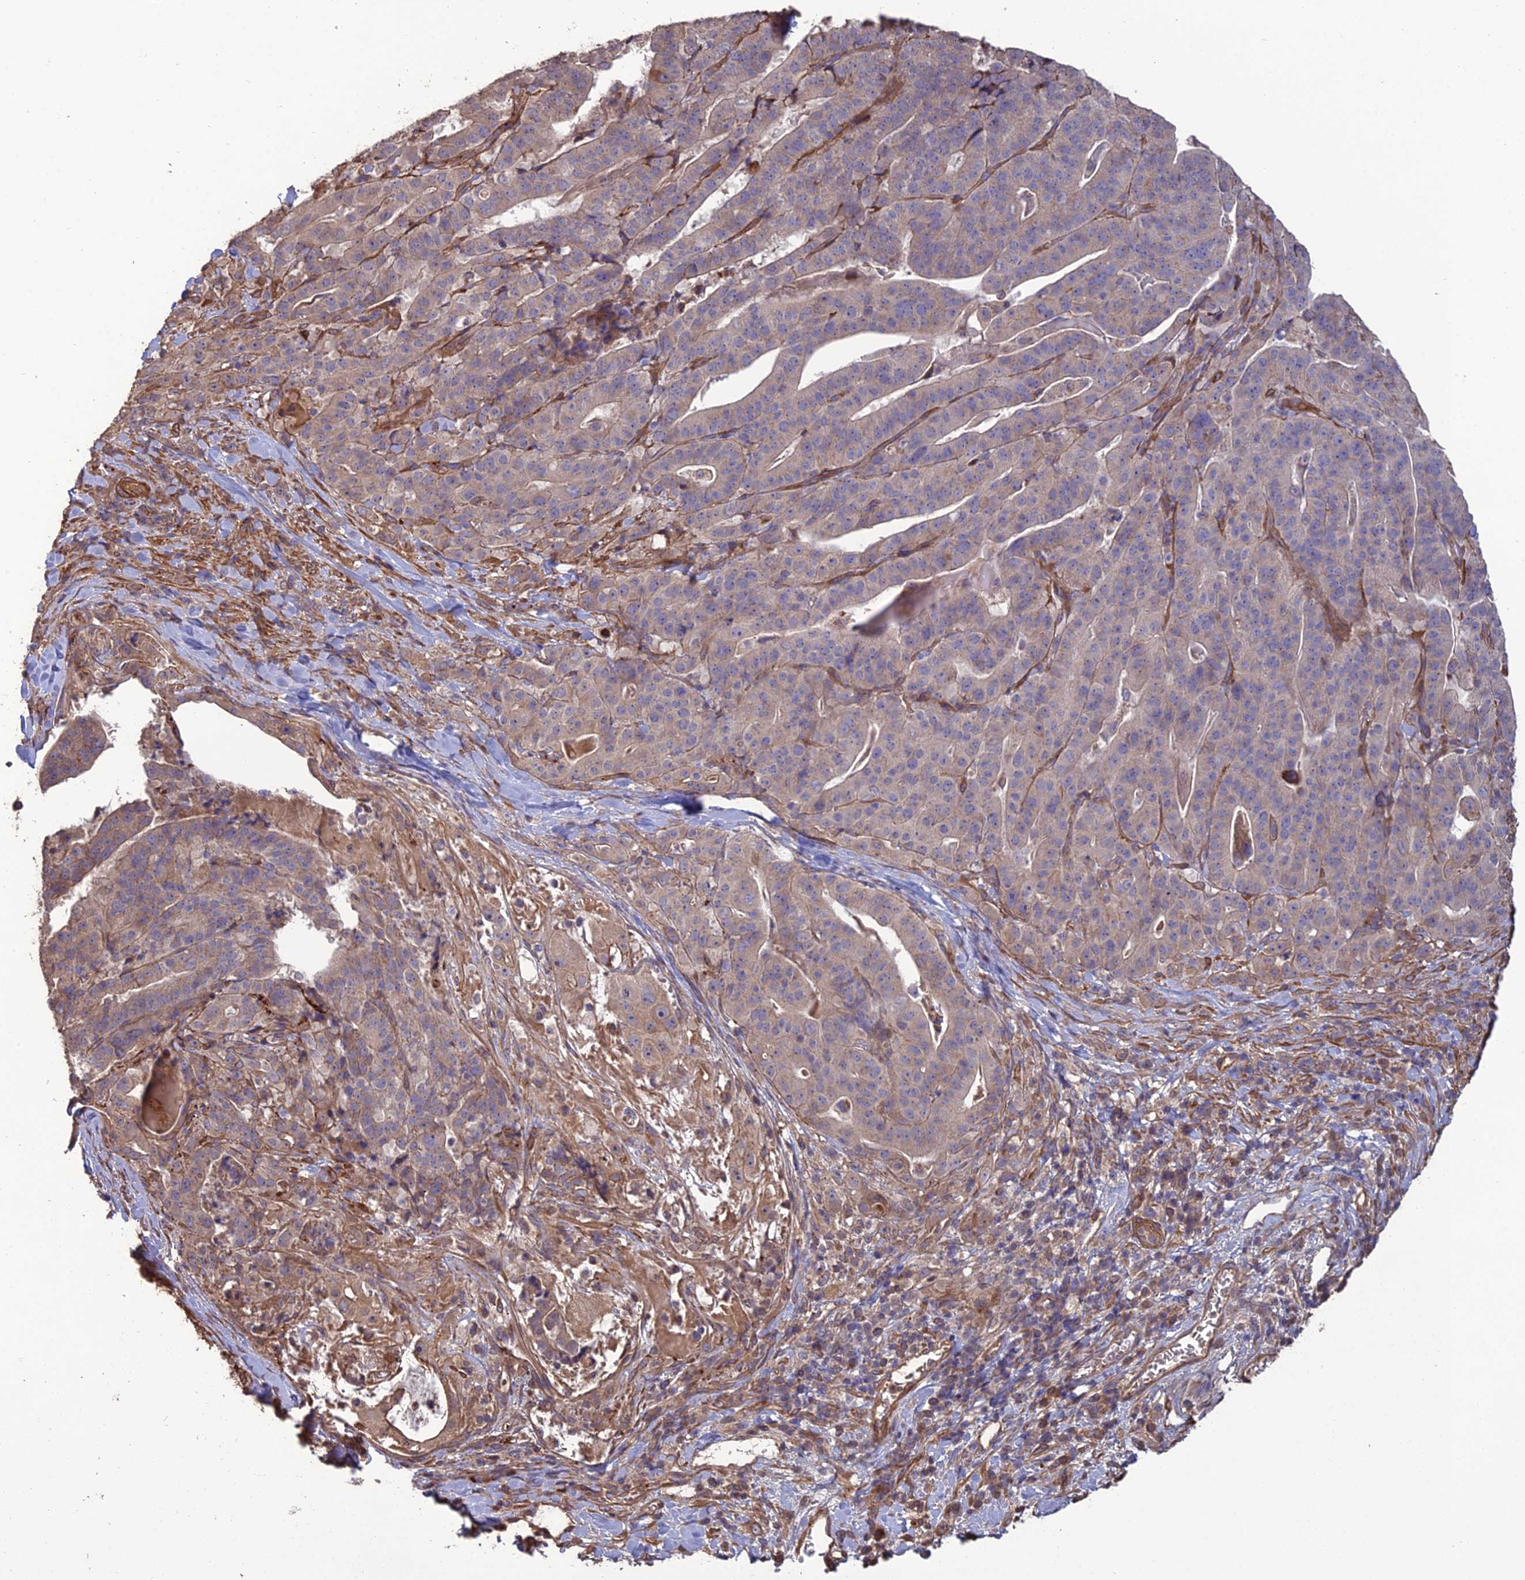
{"staining": {"intensity": "weak", "quantity": "25%-75%", "location": "cytoplasmic/membranous"}, "tissue": "stomach cancer", "cell_type": "Tumor cells", "image_type": "cancer", "snomed": [{"axis": "morphology", "description": "Adenocarcinoma, NOS"}, {"axis": "topography", "description": "Stomach"}], "caption": "Stomach cancer stained with a brown dye demonstrates weak cytoplasmic/membranous positive staining in about 25%-75% of tumor cells.", "gene": "ATP6V0A2", "patient": {"sex": "male", "age": 48}}